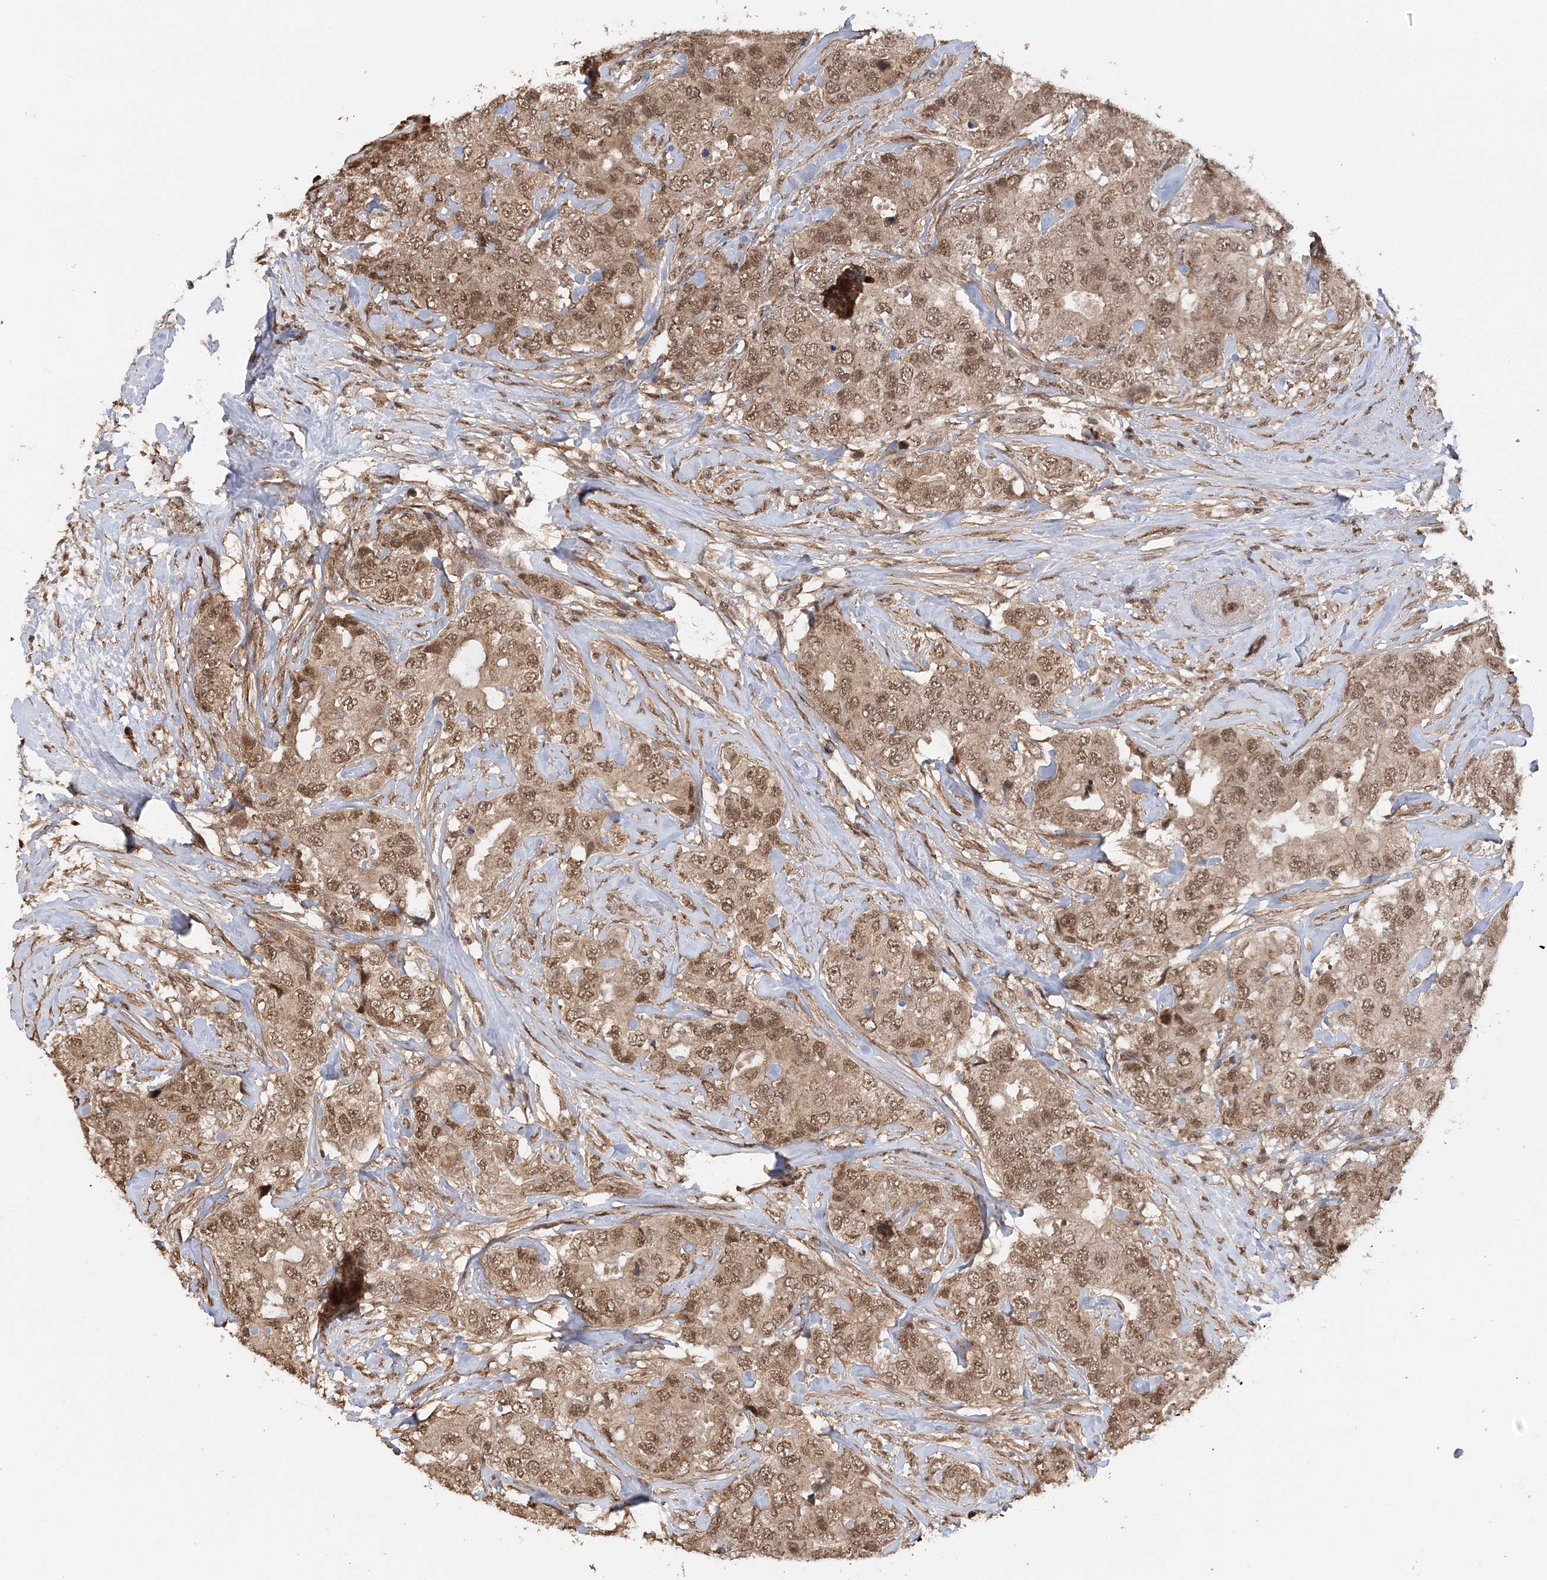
{"staining": {"intensity": "moderate", "quantity": ">75%", "location": "cytoplasmic/membranous,nuclear"}, "tissue": "breast cancer", "cell_type": "Tumor cells", "image_type": "cancer", "snomed": [{"axis": "morphology", "description": "Duct carcinoma"}, {"axis": "topography", "description": "Breast"}], "caption": "Protein staining of breast invasive ductal carcinoma tissue shows moderate cytoplasmic/membranous and nuclear positivity in approximately >75% of tumor cells.", "gene": "TSHZ2", "patient": {"sex": "female", "age": 62}}